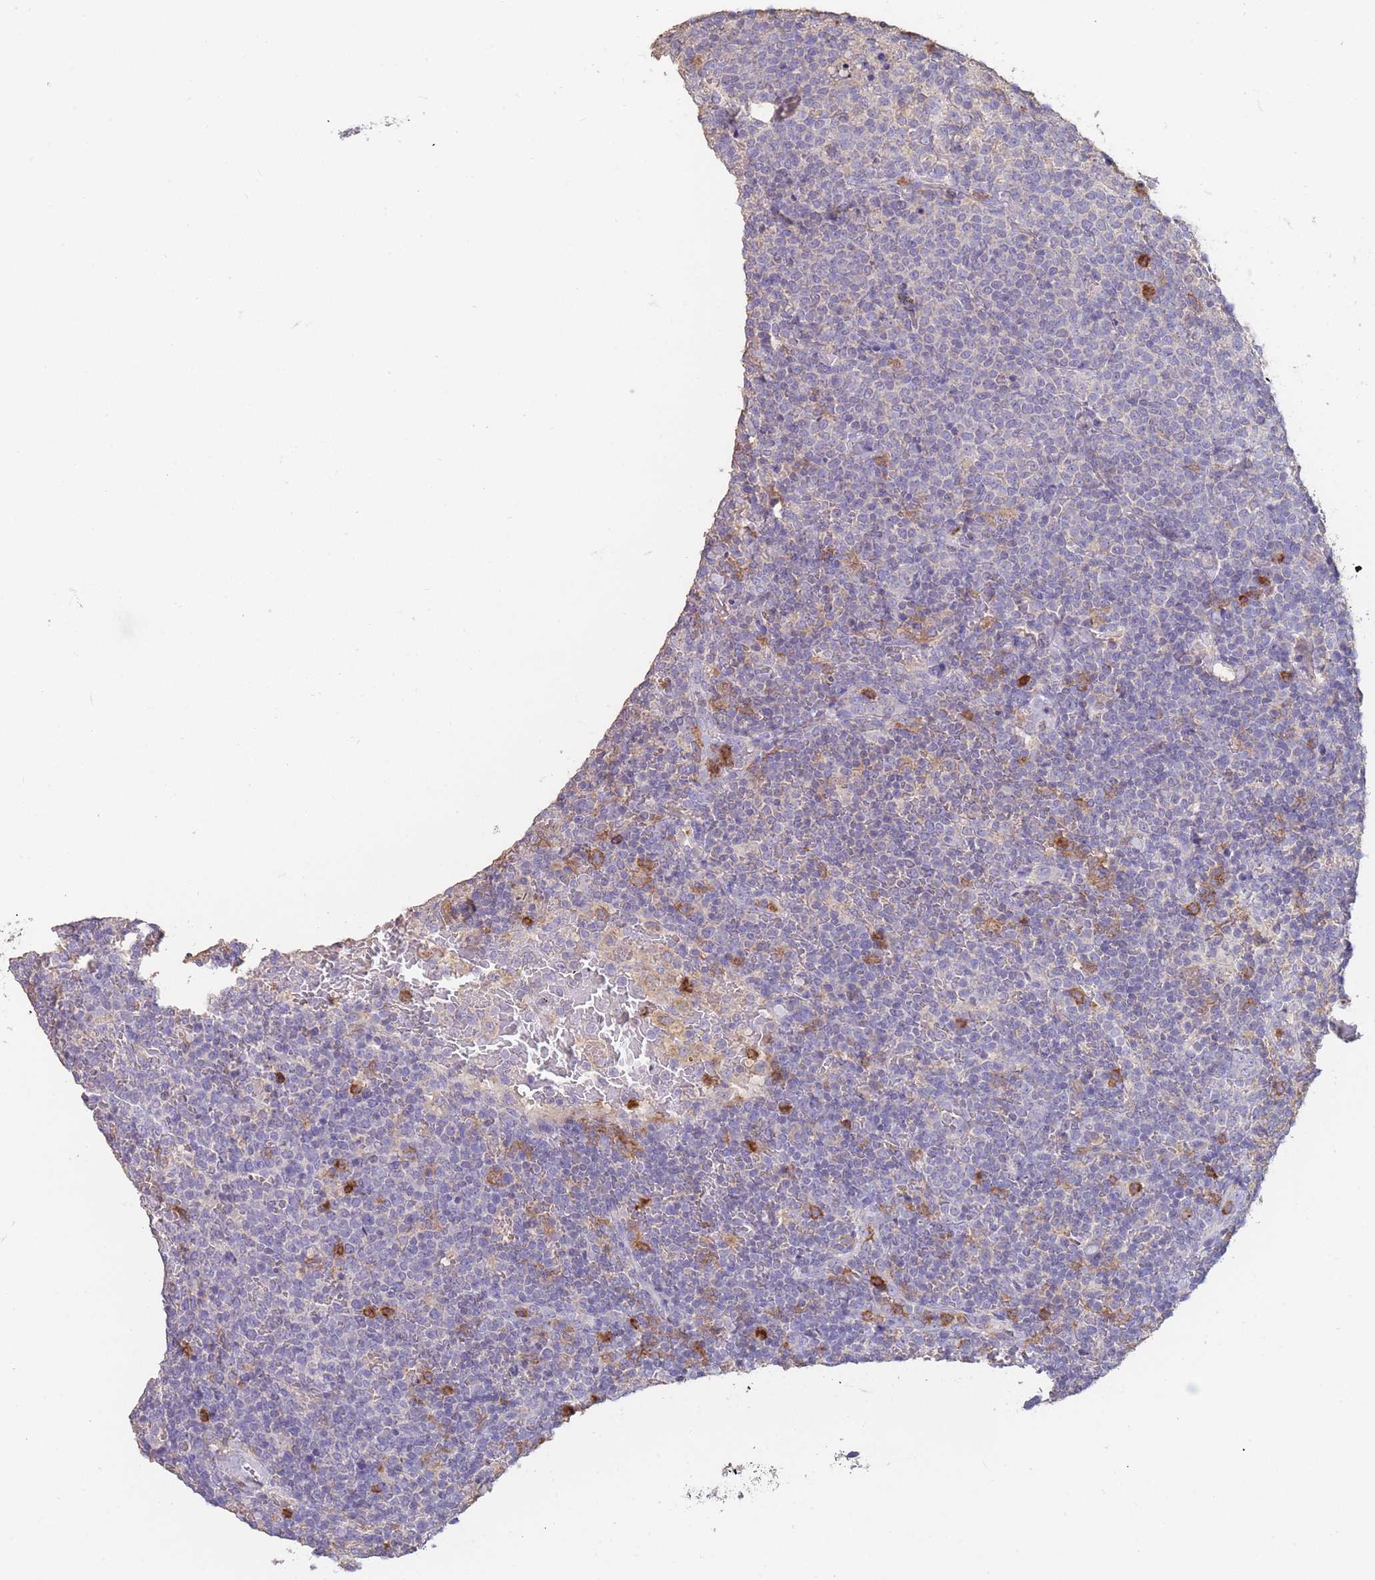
{"staining": {"intensity": "negative", "quantity": "none", "location": "none"}, "tissue": "lymphoma", "cell_type": "Tumor cells", "image_type": "cancer", "snomed": [{"axis": "morphology", "description": "Malignant lymphoma, non-Hodgkin's type, High grade"}, {"axis": "topography", "description": "Lymph node"}], "caption": "Malignant lymphoma, non-Hodgkin's type (high-grade) stained for a protein using immunohistochemistry shows no staining tumor cells.", "gene": "CLEC12A", "patient": {"sex": "male", "age": 61}}